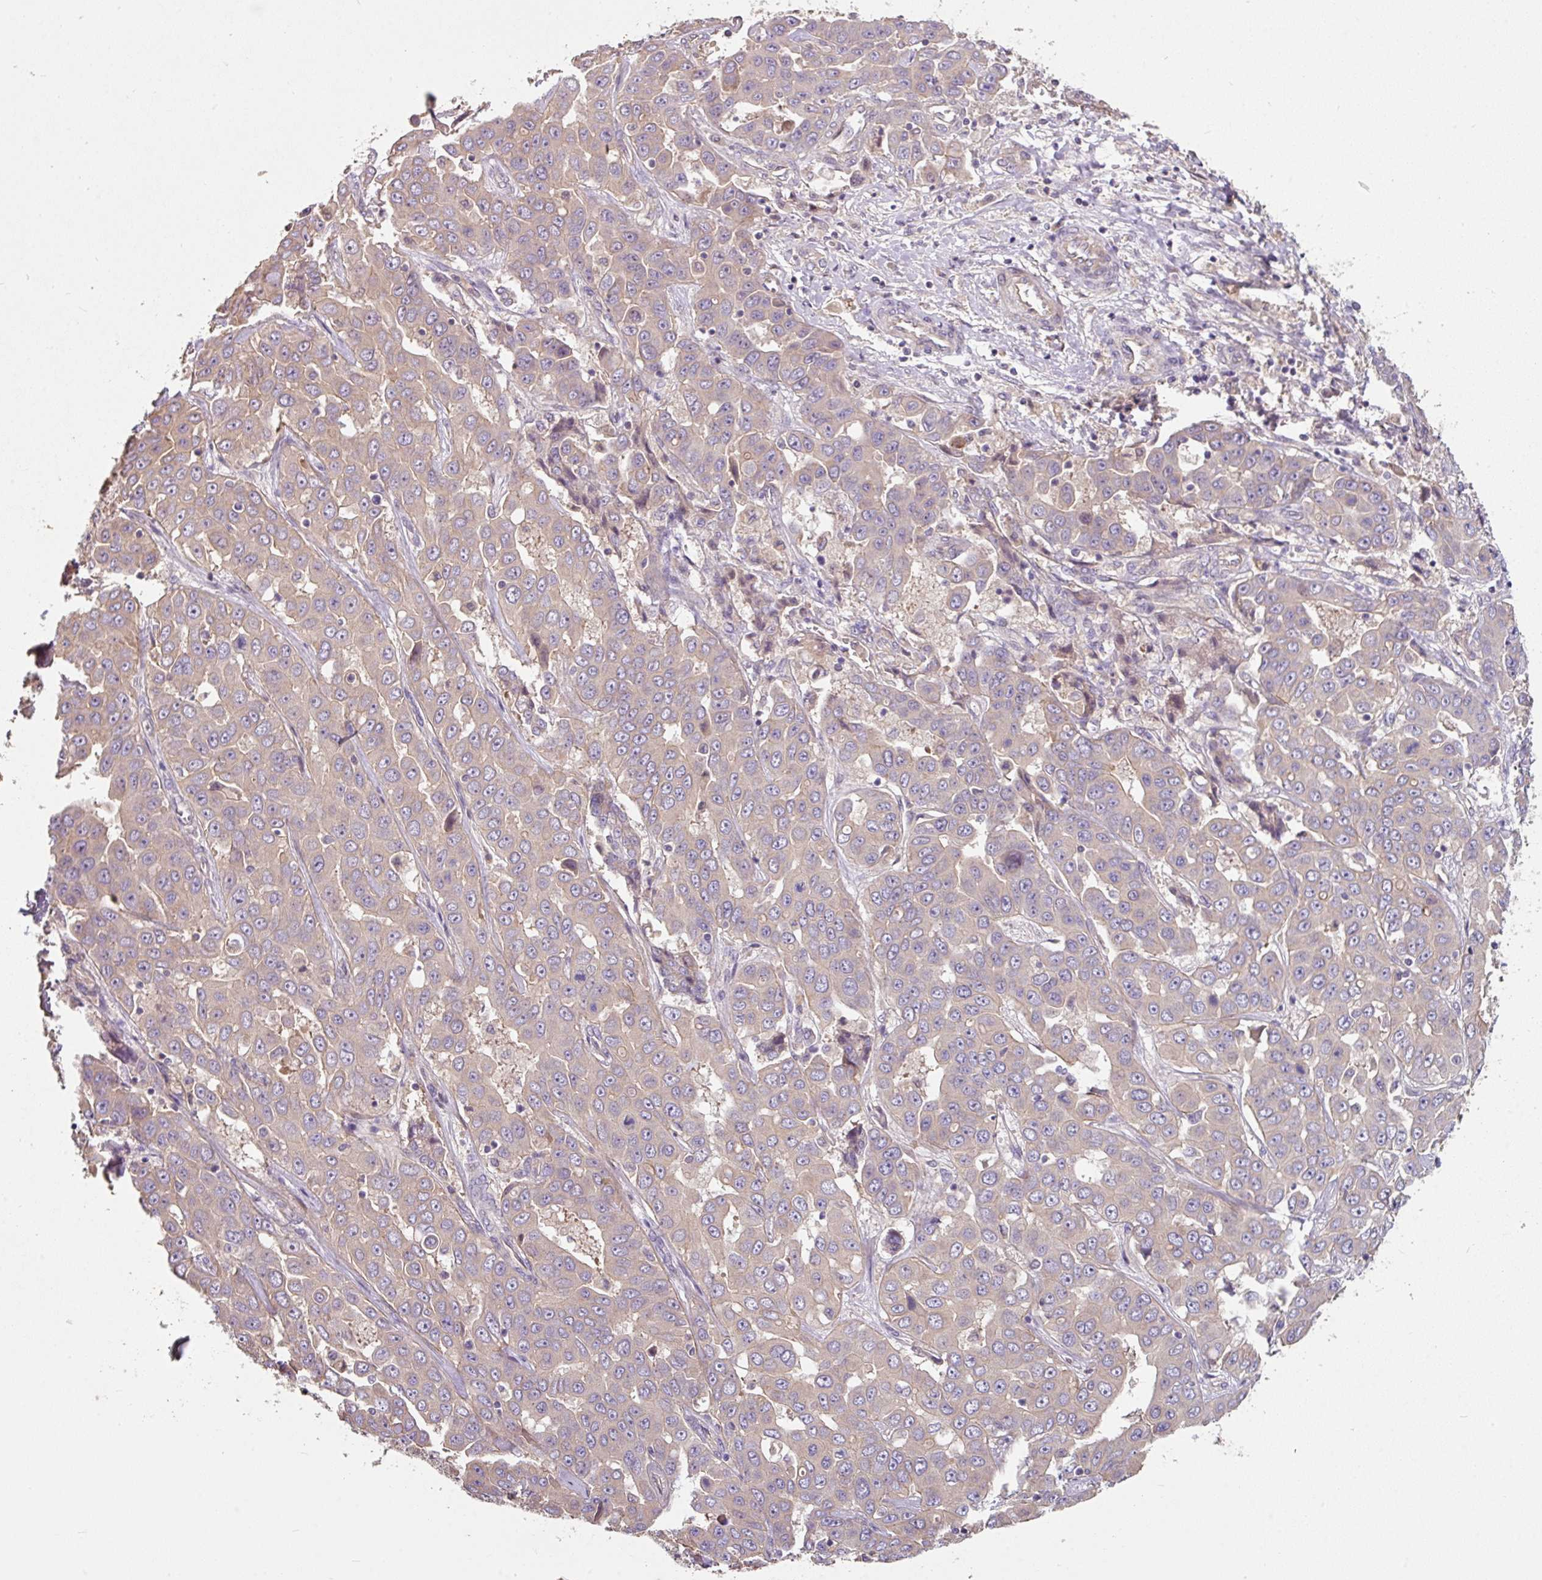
{"staining": {"intensity": "negative", "quantity": "none", "location": "none"}, "tissue": "liver cancer", "cell_type": "Tumor cells", "image_type": "cancer", "snomed": [{"axis": "morphology", "description": "Cholangiocarcinoma"}, {"axis": "topography", "description": "Liver"}], "caption": "DAB immunohistochemical staining of liver cholangiocarcinoma exhibits no significant staining in tumor cells.", "gene": "C4orf48", "patient": {"sex": "female", "age": 52}}